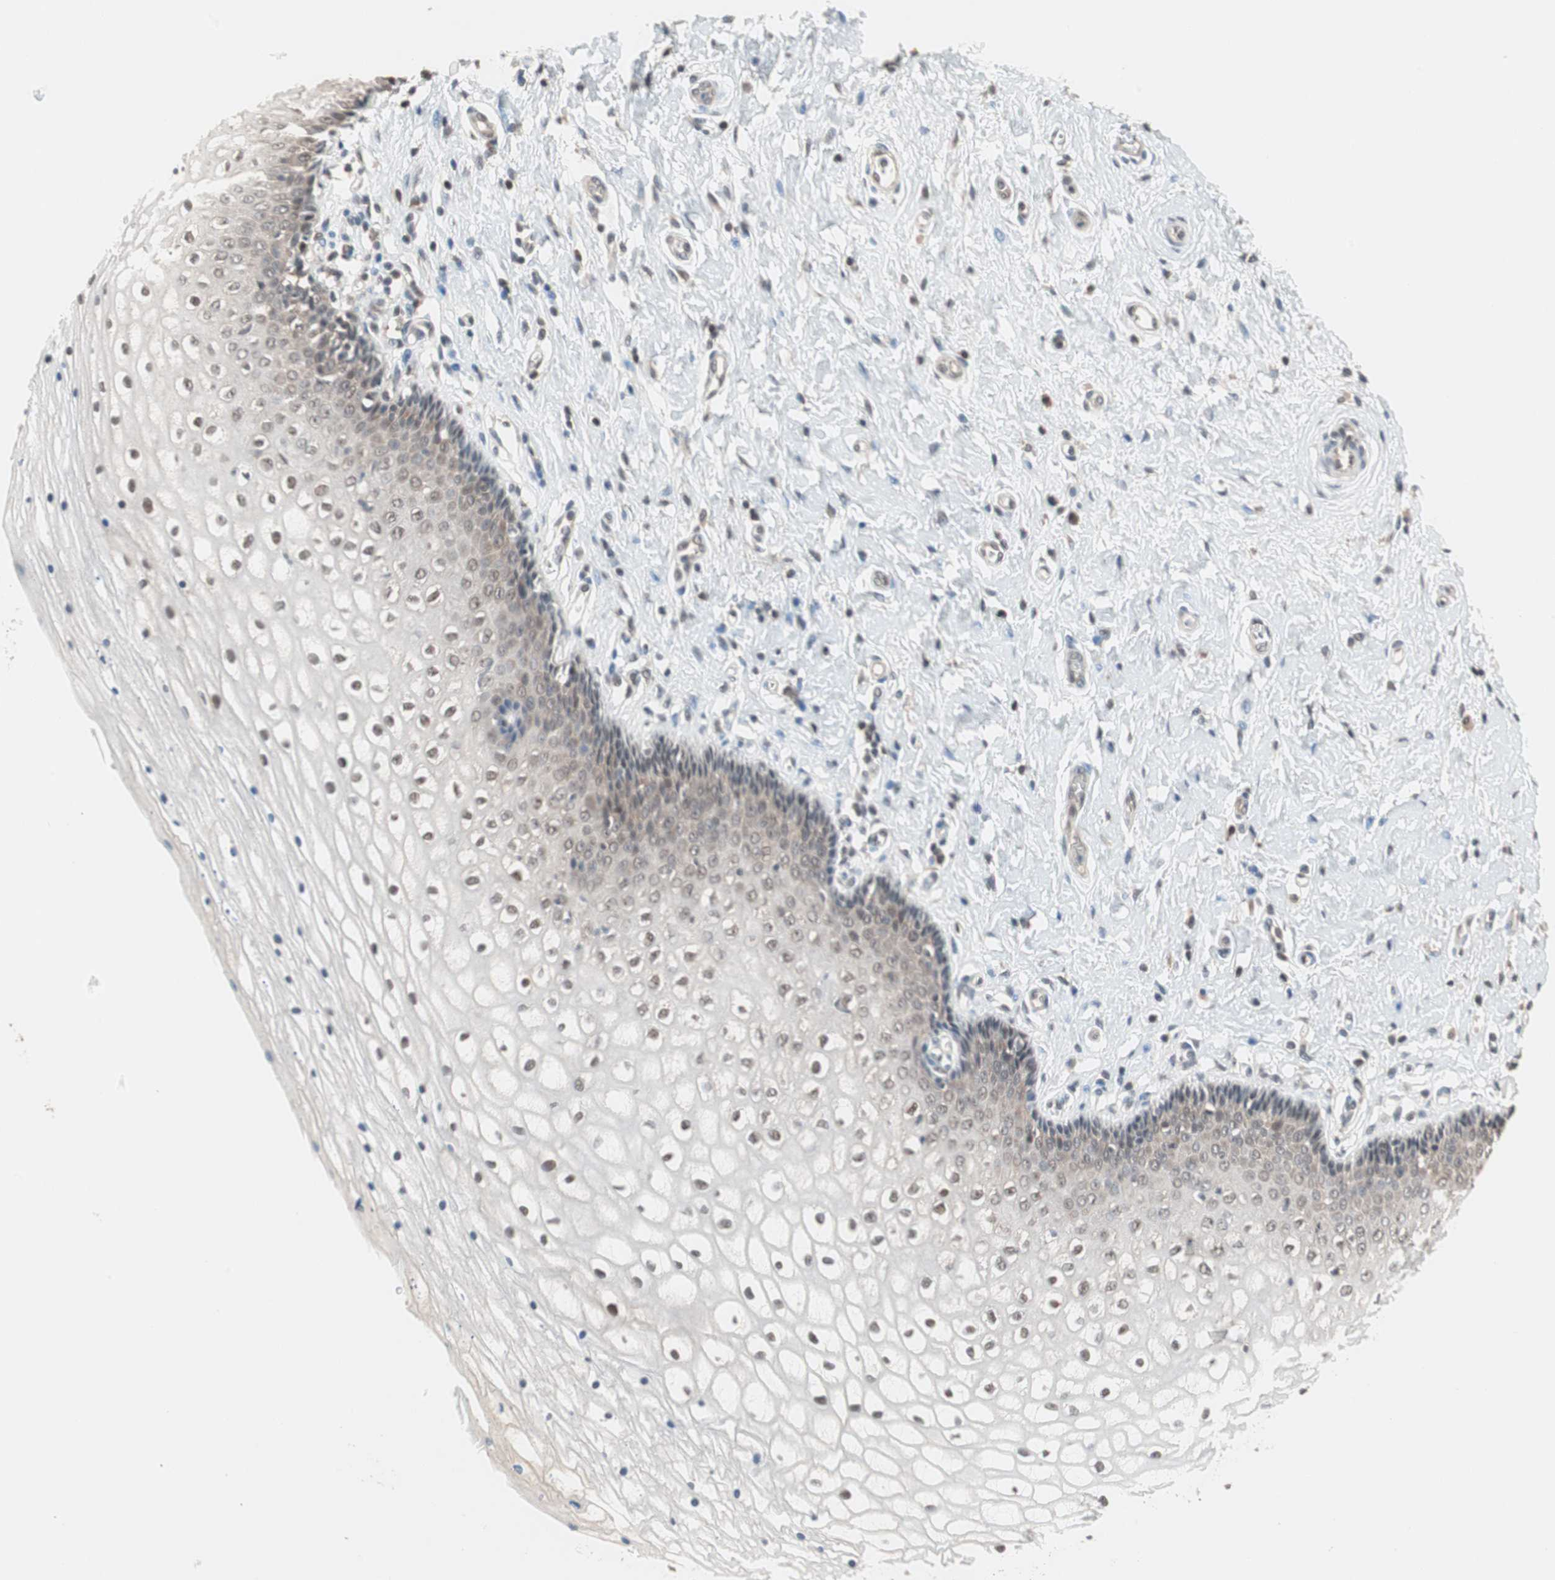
{"staining": {"intensity": "moderate", "quantity": "25%-75%", "location": "cytoplasmic/membranous,nuclear"}, "tissue": "vagina", "cell_type": "Squamous epithelial cells", "image_type": "normal", "snomed": [{"axis": "morphology", "description": "Normal tissue, NOS"}, {"axis": "topography", "description": "Soft tissue"}, {"axis": "topography", "description": "Vagina"}], "caption": "Immunohistochemical staining of unremarkable human vagina shows medium levels of moderate cytoplasmic/membranous,nuclear staining in approximately 25%-75% of squamous epithelial cells.", "gene": "GART", "patient": {"sex": "female", "age": 61}}